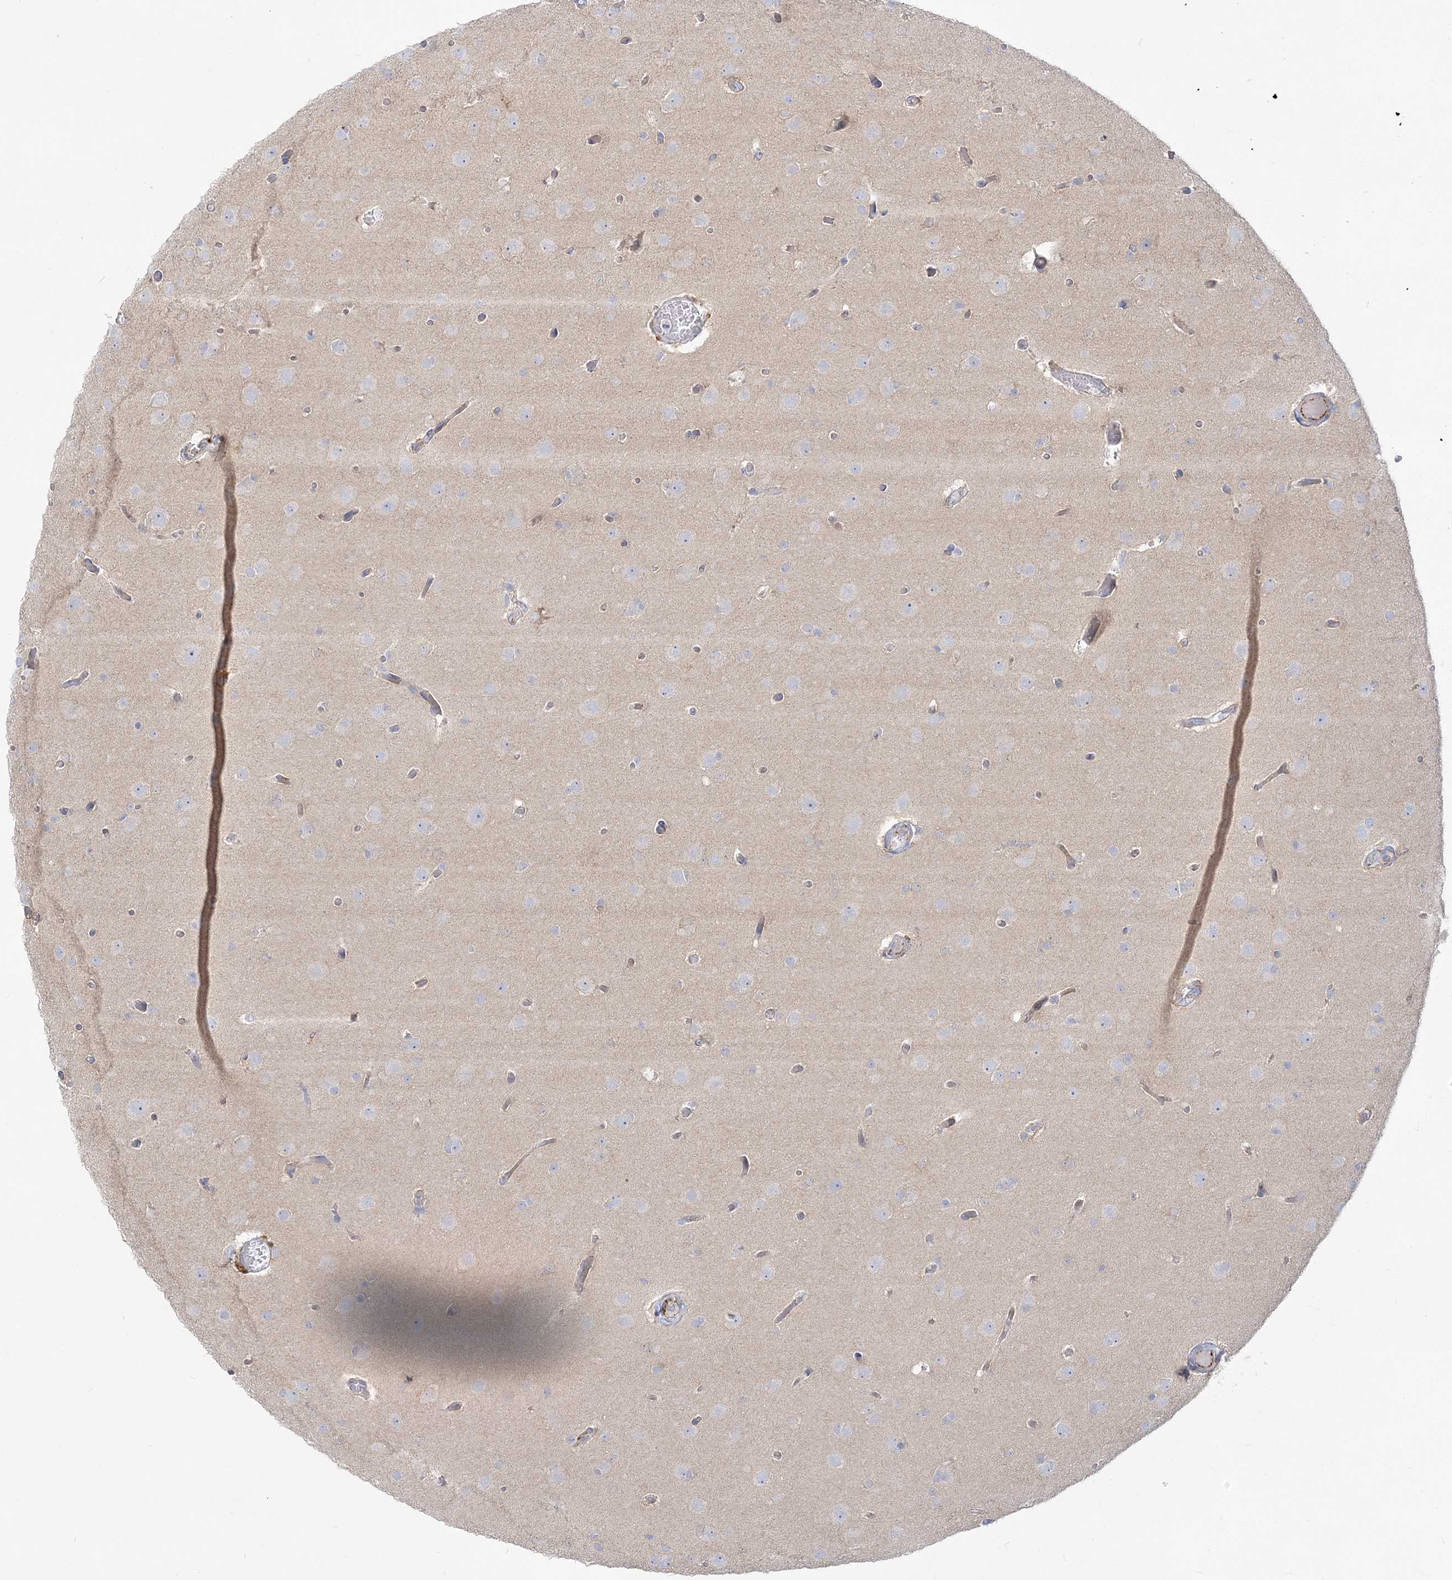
{"staining": {"intensity": "negative", "quantity": "none", "location": "none"}, "tissue": "glioma", "cell_type": "Tumor cells", "image_type": "cancer", "snomed": [{"axis": "morphology", "description": "Glioma, malignant, High grade"}, {"axis": "topography", "description": "Cerebral cortex"}], "caption": "This is a micrograph of IHC staining of high-grade glioma (malignant), which shows no expression in tumor cells.", "gene": "GPAT2", "patient": {"sex": "female", "age": 36}}